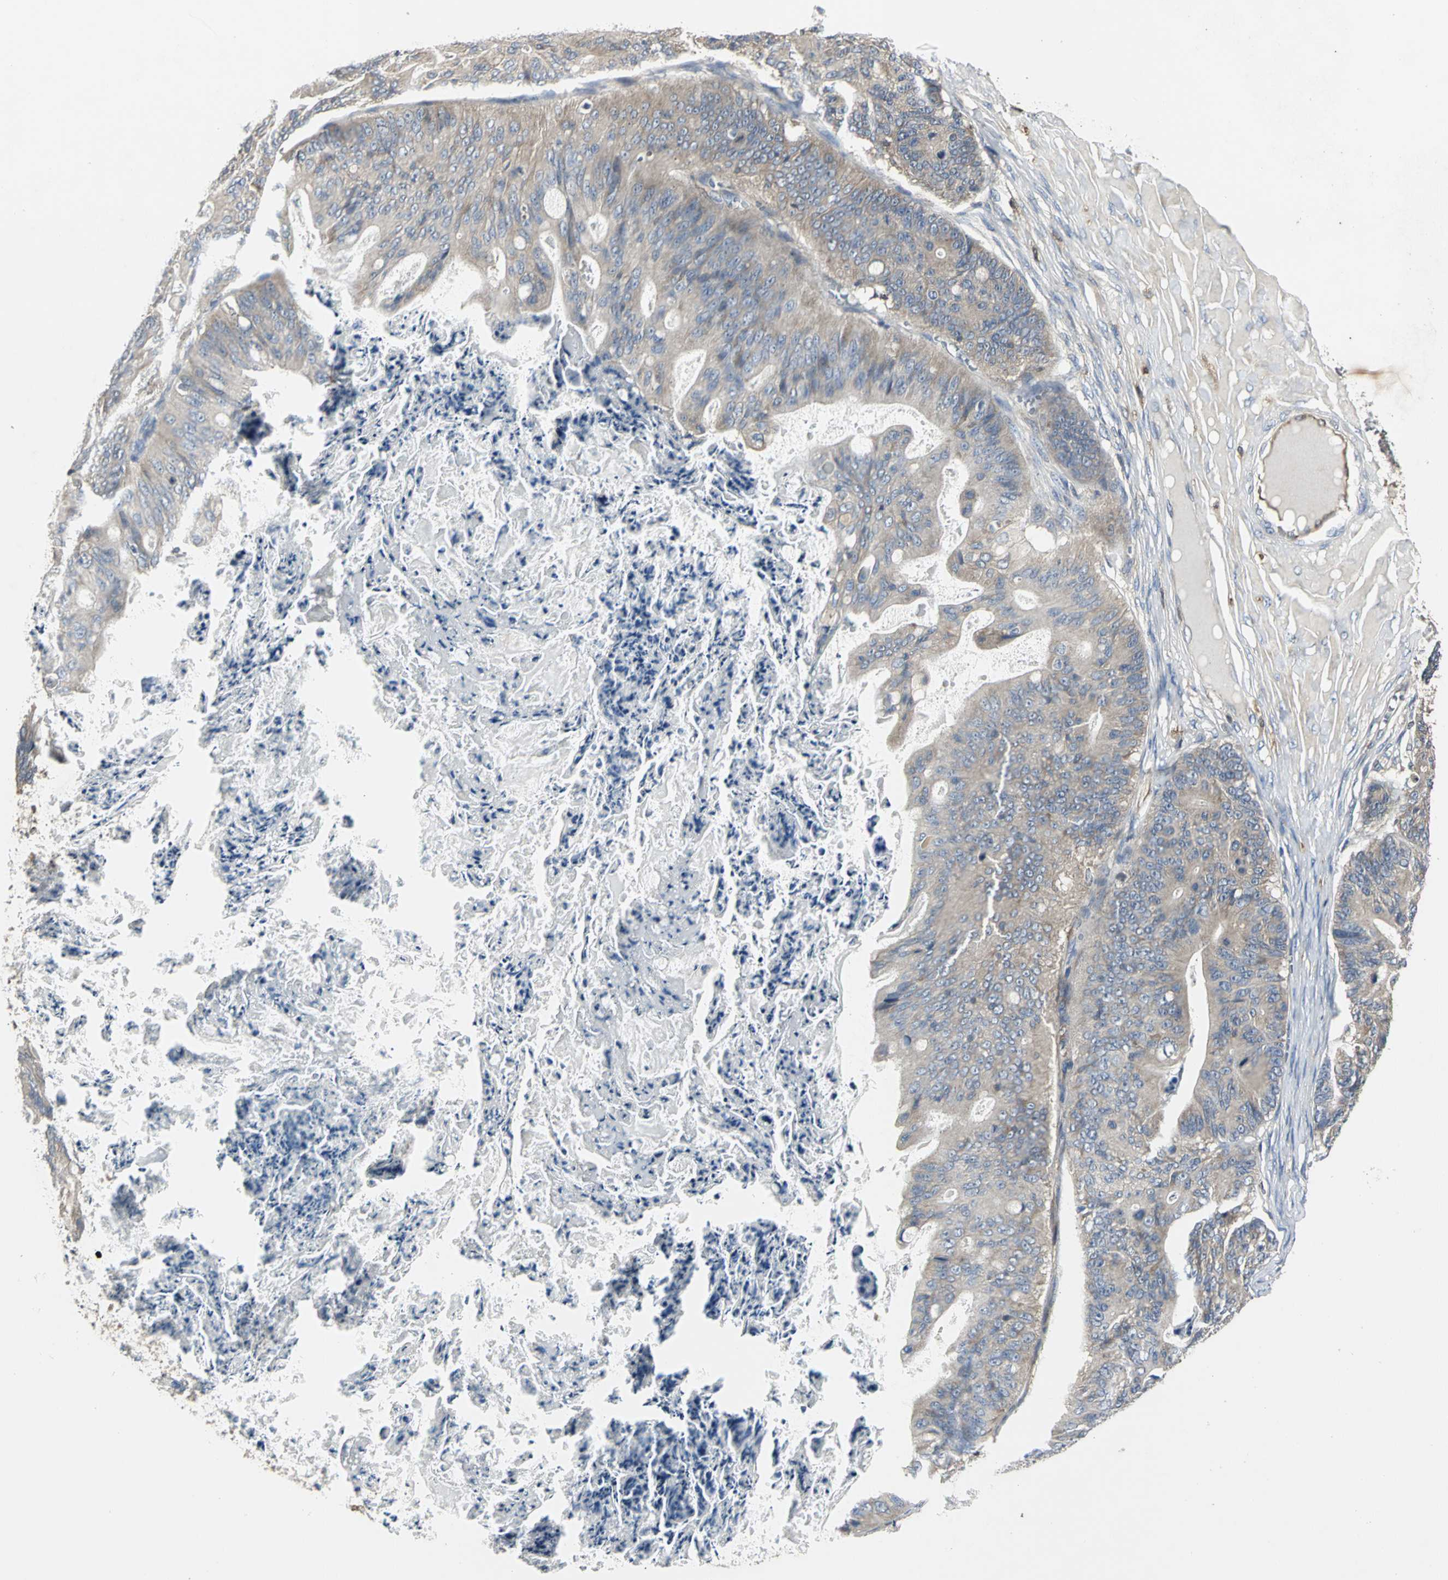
{"staining": {"intensity": "moderate", "quantity": ">75%", "location": "cytoplasmic/membranous"}, "tissue": "ovarian cancer", "cell_type": "Tumor cells", "image_type": "cancer", "snomed": [{"axis": "morphology", "description": "Cystadenocarcinoma, mucinous, NOS"}, {"axis": "topography", "description": "Ovary"}], "caption": "Tumor cells demonstrate medium levels of moderate cytoplasmic/membranous positivity in about >75% of cells in ovarian mucinous cystadenocarcinoma.", "gene": "CHRNB1", "patient": {"sex": "female", "age": 36}}